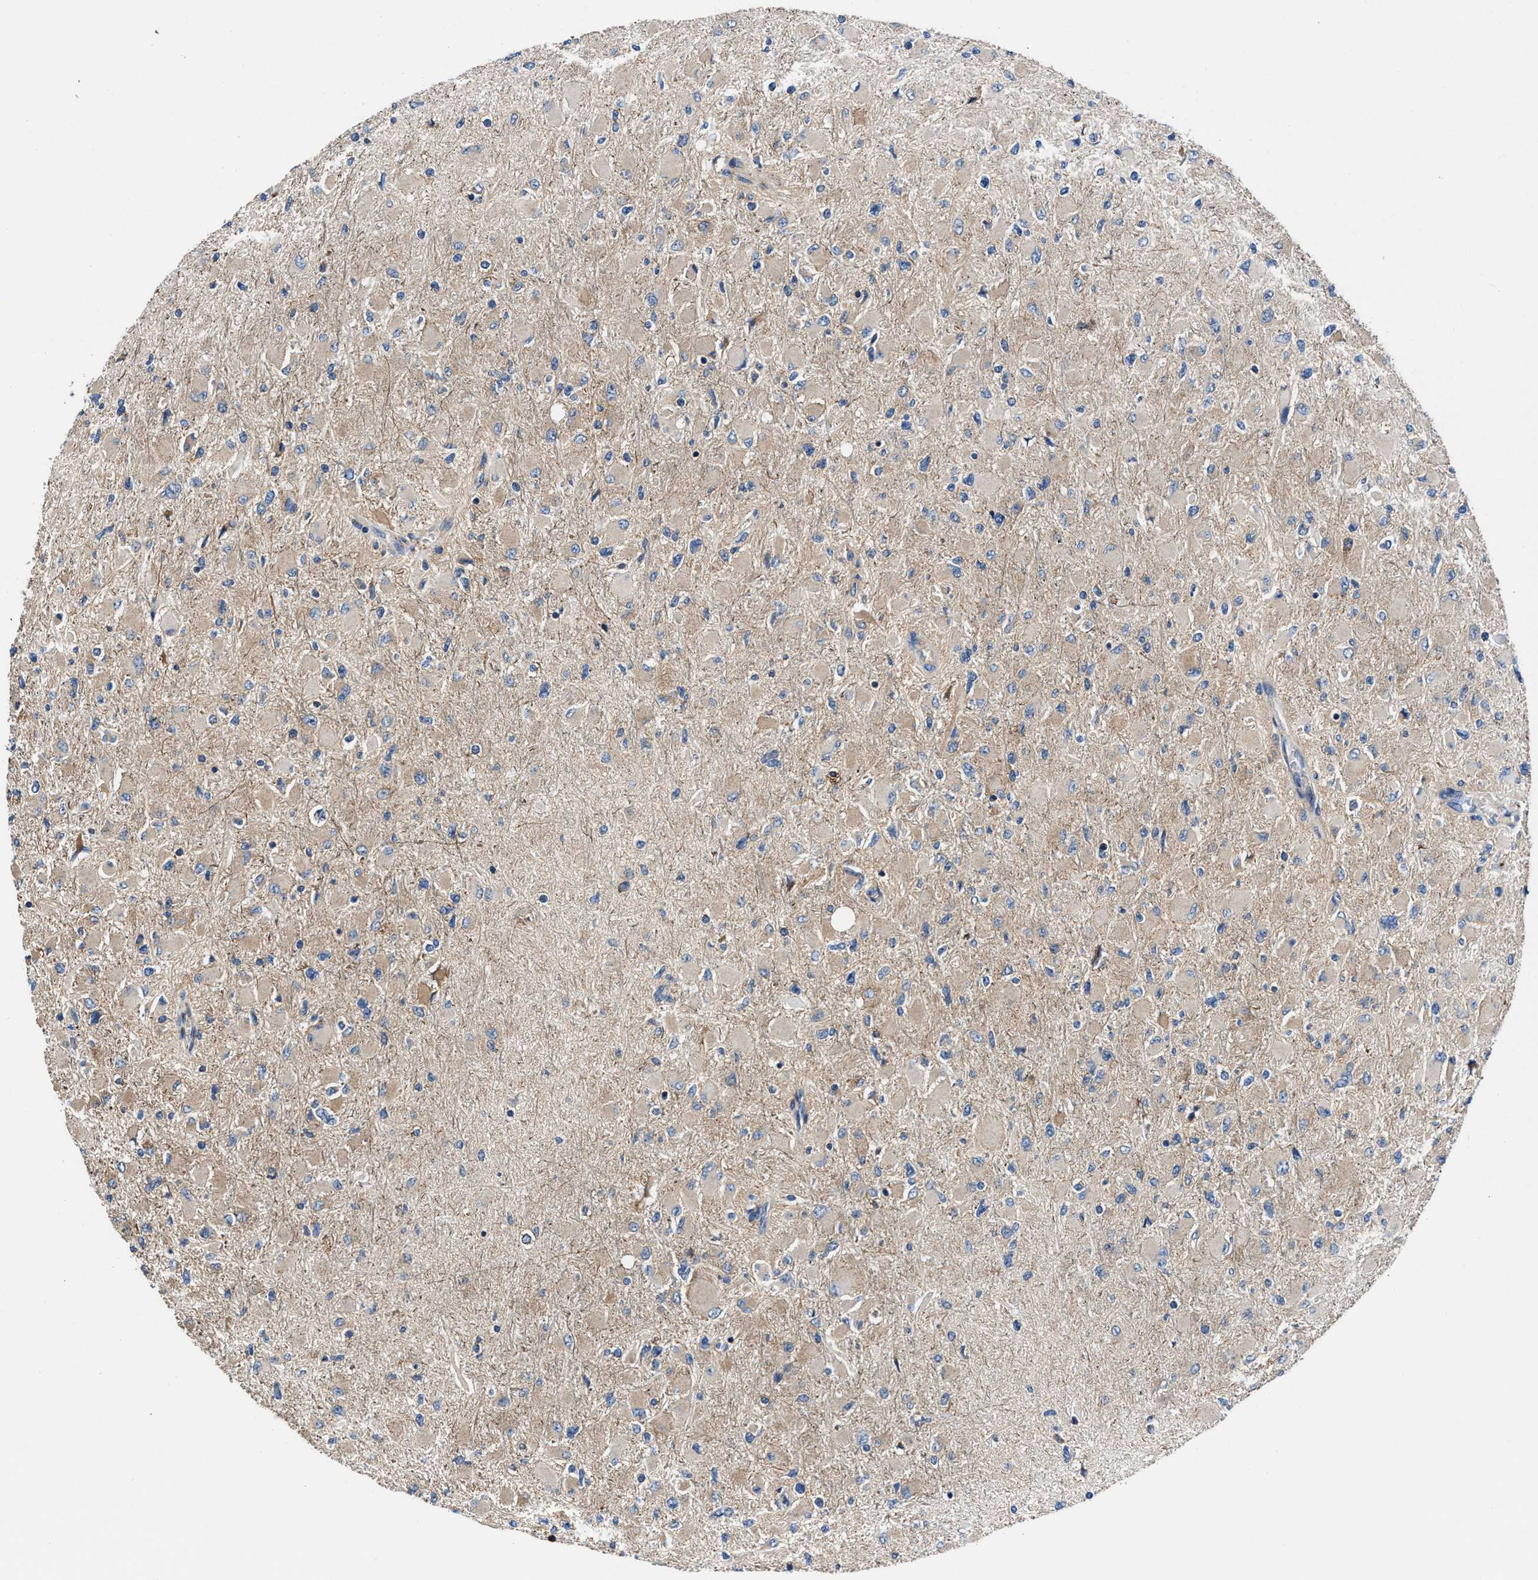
{"staining": {"intensity": "weak", "quantity": "25%-75%", "location": "cytoplasmic/membranous"}, "tissue": "glioma", "cell_type": "Tumor cells", "image_type": "cancer", "snomed": [{"axis": "morphology", "description": "Glioma, malignant, High grade"}, {"axis": "topography", "description": "Cerebral cortex"}], "caption": "Protein expression analysis of malignant high-grade glioma displays weak cytoplasmic/membranous positivity in about 25%-75% of tumor cells.", "gene": "PPP1R9B", "patient": {"sex": "female", "age": 36}}